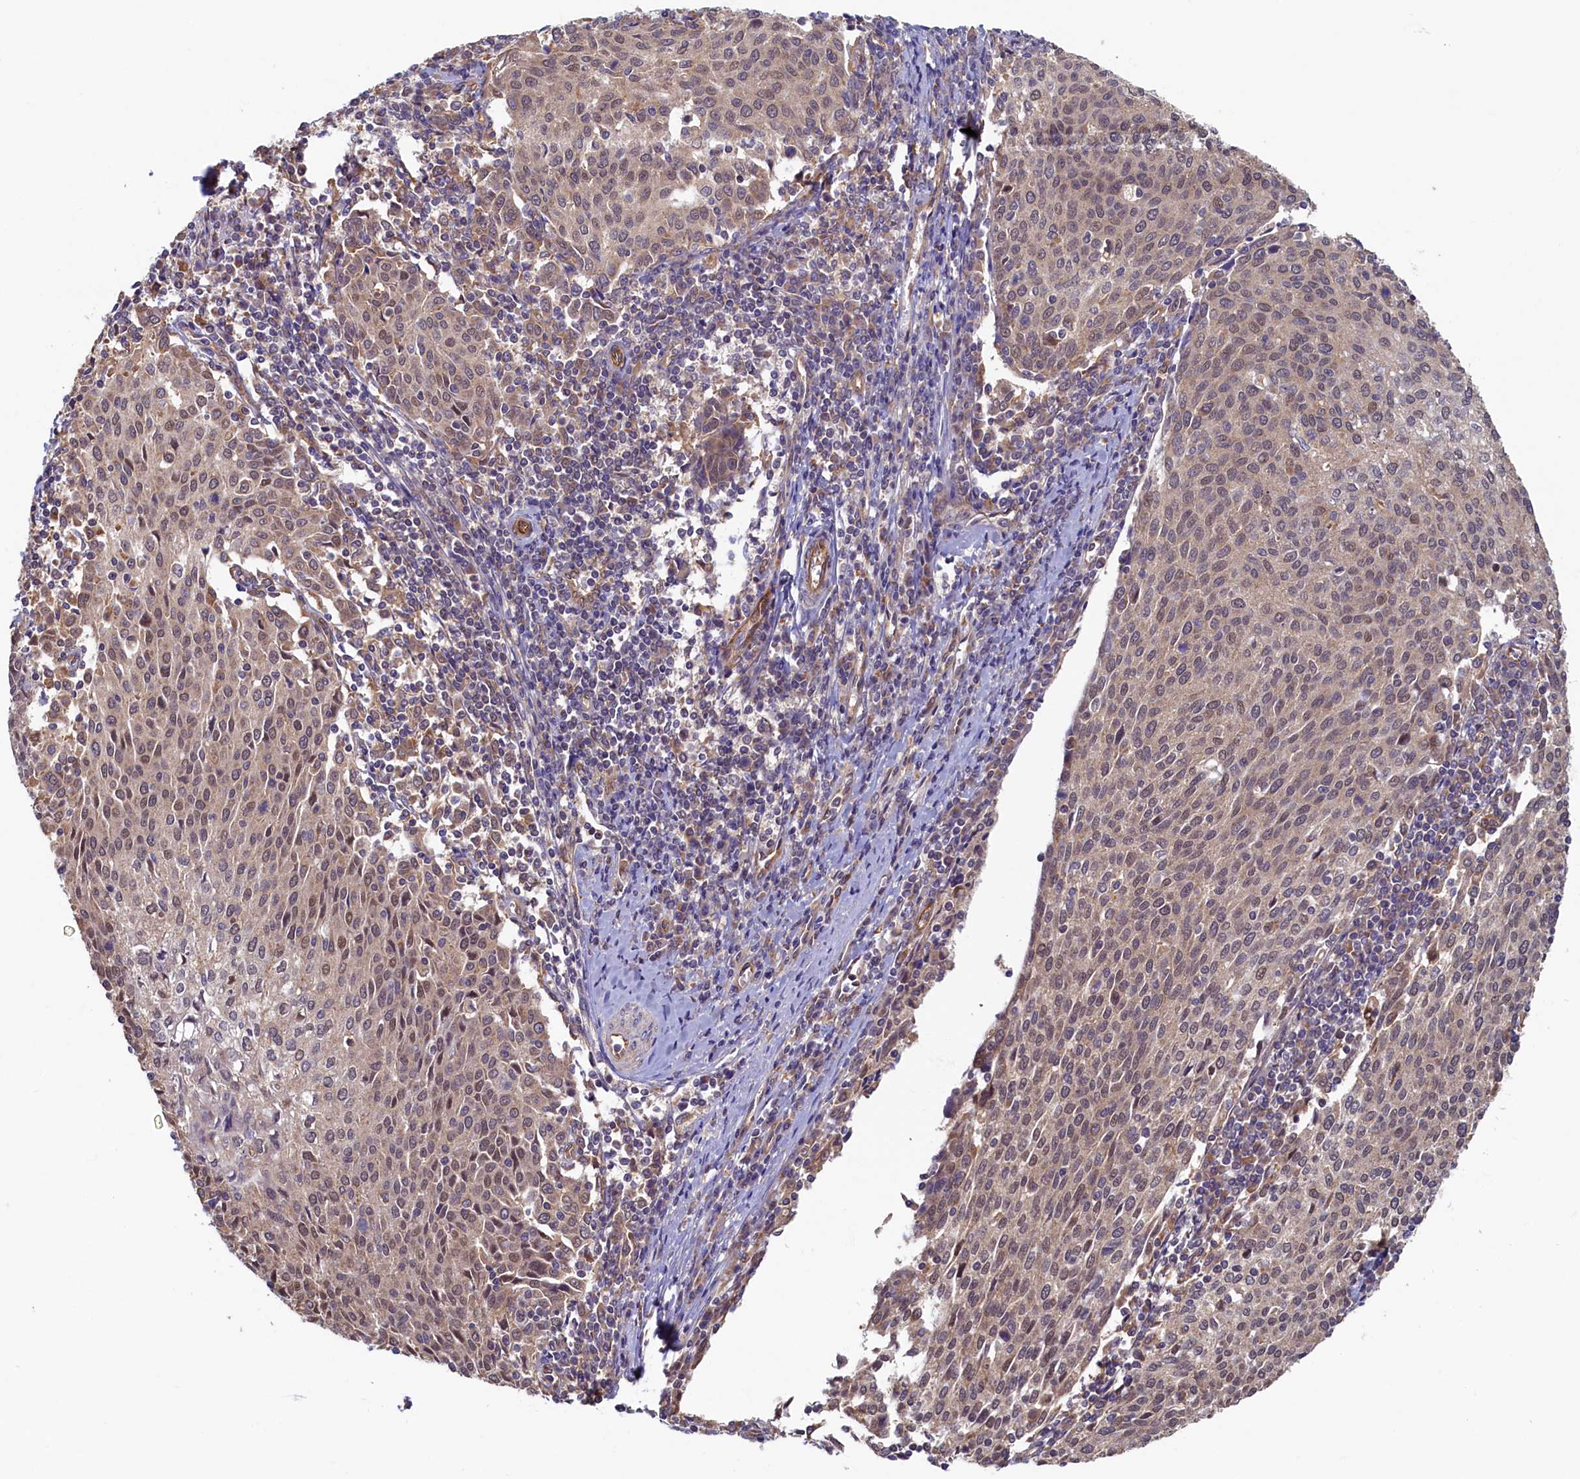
{"staining": {"intensity": "moderate", "quantity": "25%-75%", "location": "nuclear"}, "tissue": "cervical cancer", "cell_type": "Tumor cells", "image_type": "cancer", "snomed": [{"axis": "morphology", "description": "Squamous cell carcinoma, NOS"}, {"axis": "topography", "description": "Cervix"}], "caption": "Immunohistochemical staining of human cervical cancer (squamous cell carcinoma) shows medium levels of moderate nuclear staining in about 25%-75% of tumor cells.", "gene": "STX12", "patient": {"sex": "female", "age": 46}}